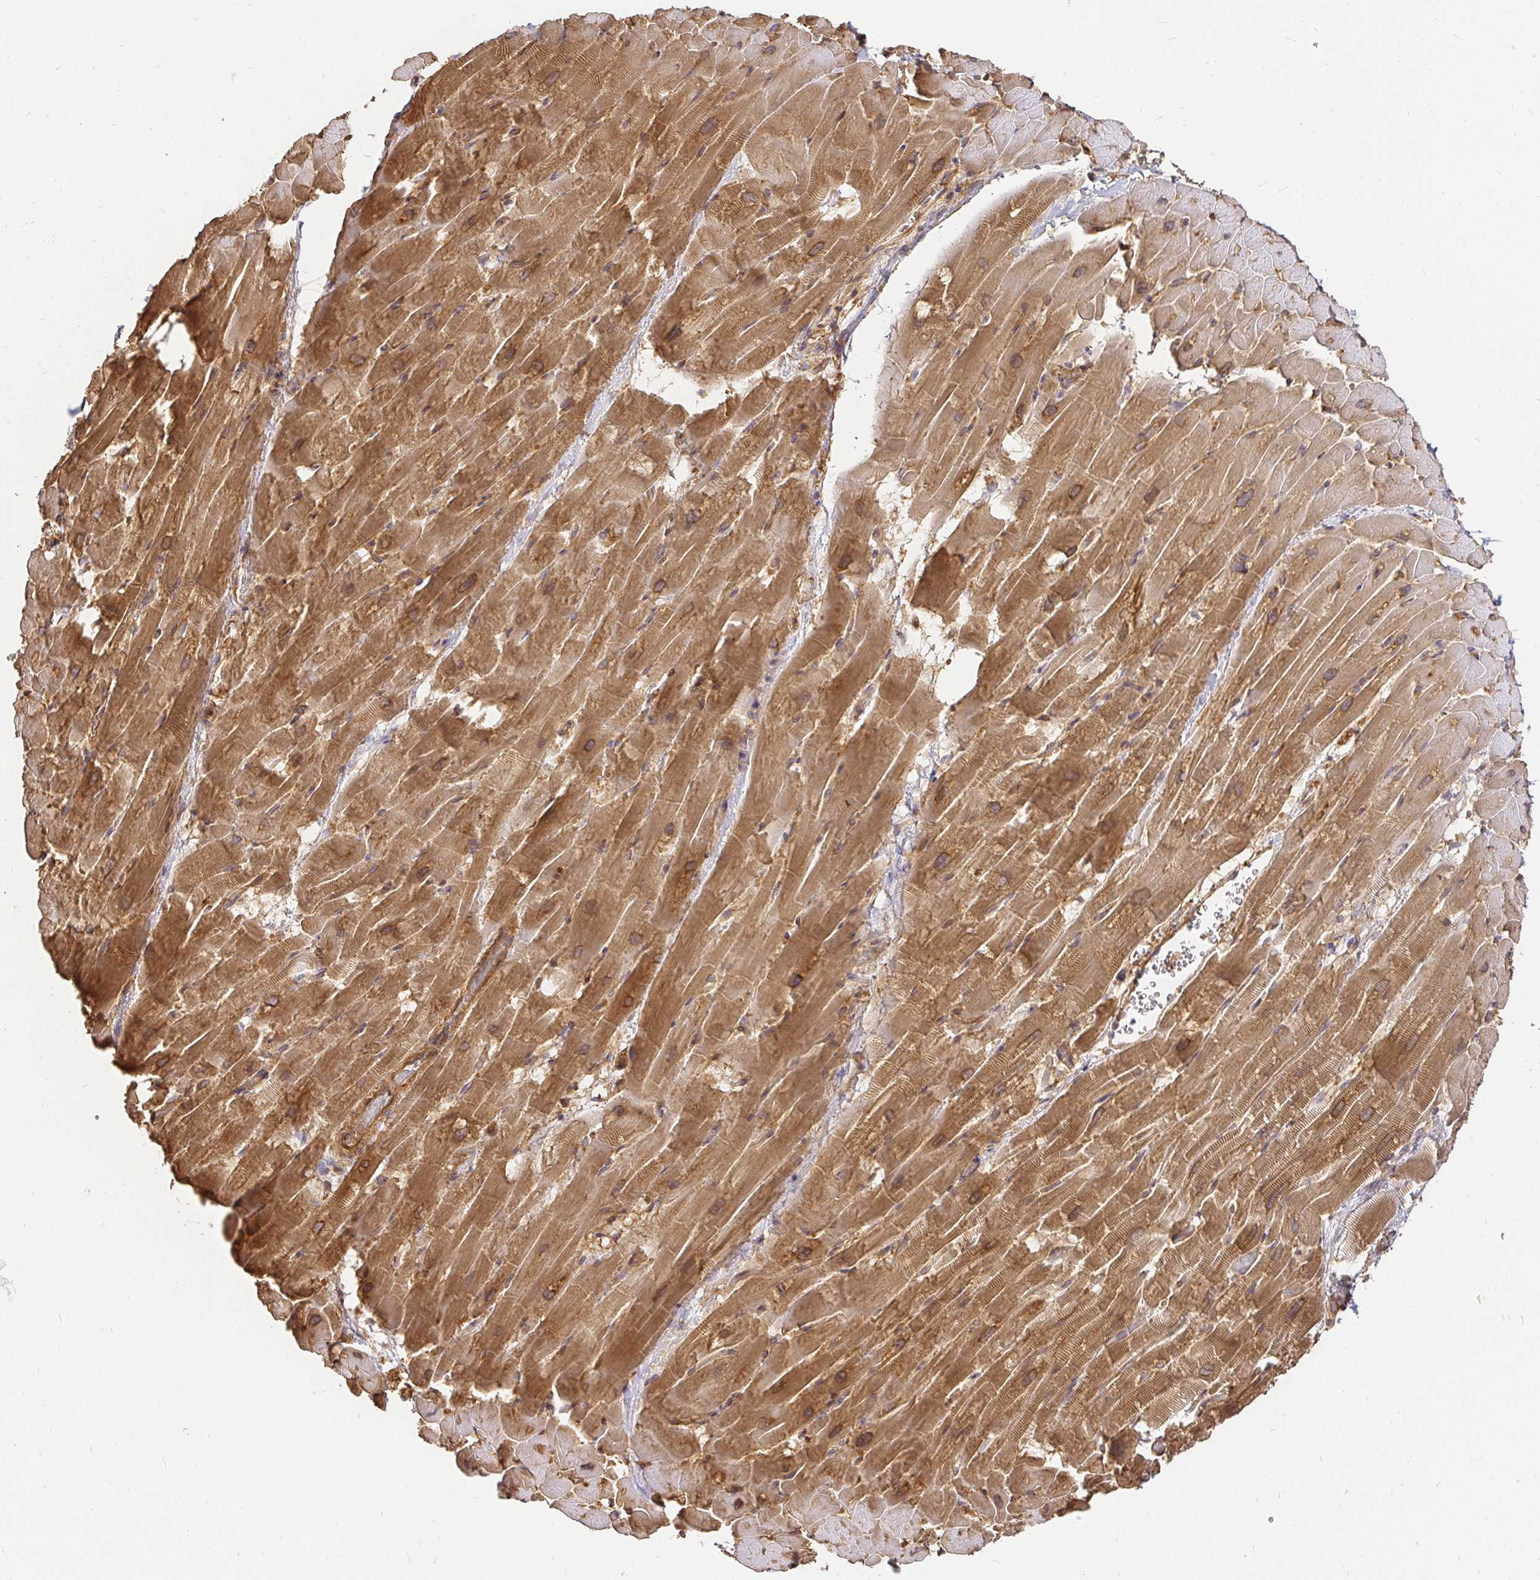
{"staining": {"intensity": "moderate", "quantity": ">75%", "location": "cytoplasmic/membranous"}, "tissue": "heart muscle", "cell_type": "Cardiomyocytes", "image_type": "normal", "snomed": [{"axis": "morphology", "description": "Normal tissue, NOS"}, {"axis": "topography", "description": "Heart"}], "caption": "Immunohistochemistry photomicrograph of normal heart muscle: heart muscle stained using immunohistochemistry demonstrates medium levels of moderate protein expression localized specifically in the cytoplasmic/membranous of cardiomyocytes, appearing as a cytoplasmic/membranous brown color.", "gene": "KIF5B", "patient": {"sex": "male", "age": 37}}